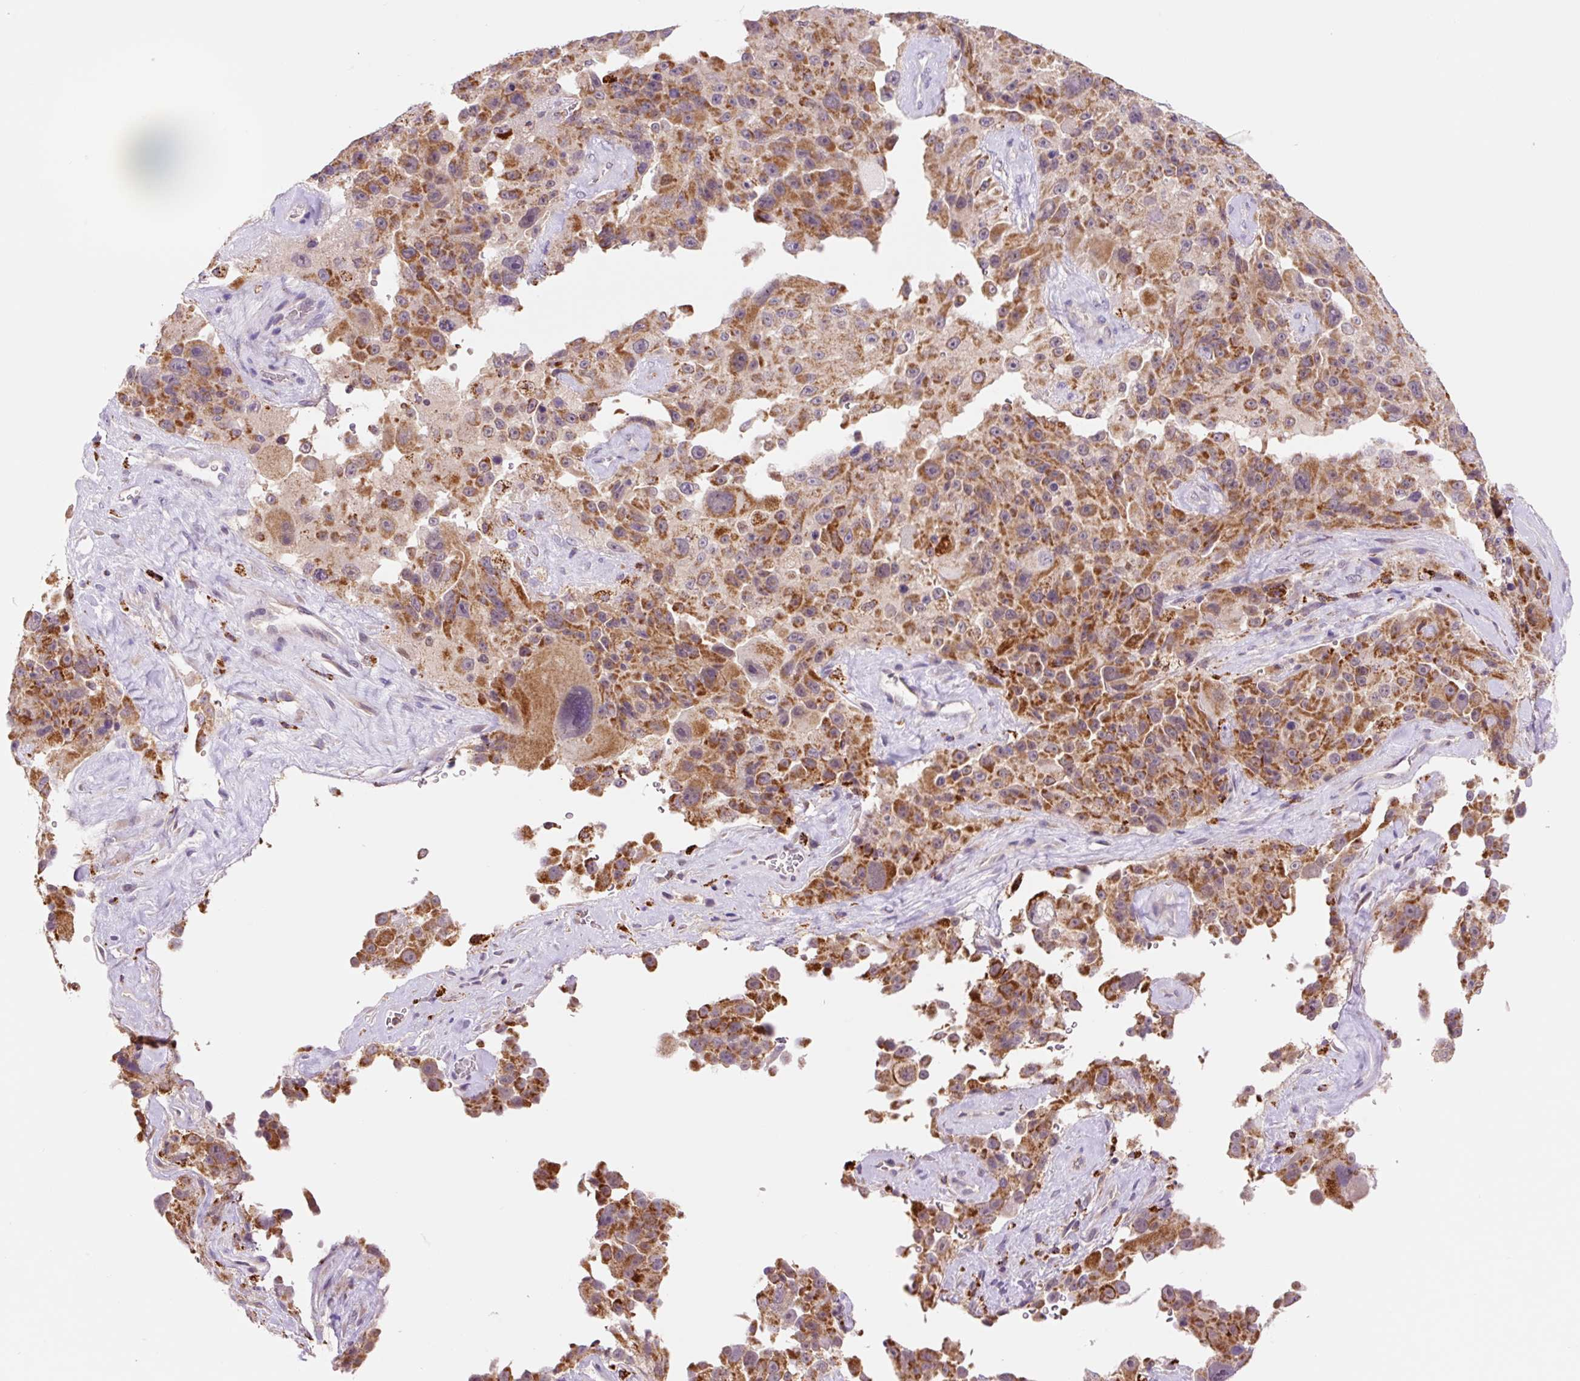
{"staining": {"intensity": "strong", "quantity": ">75%", "location": "cytoplasmic/membranous"}, "tissue": "melanoma", "cell_type": "Tumor cells", "image_type": "cancer", "snomed": [{"axis": "morphology", "description": "Malignant melanoma, Metastatic site"}, {"axis": "topography", "description": "Lymph node"}], "caption": "Protein expression analysis of malignant melanoma (metastatic site) displays strong cytoplasmic/membranous staining in about >75% of tumor cells.", "gene": "PCK2", "patient": {"sex": "male", "age": 62}}